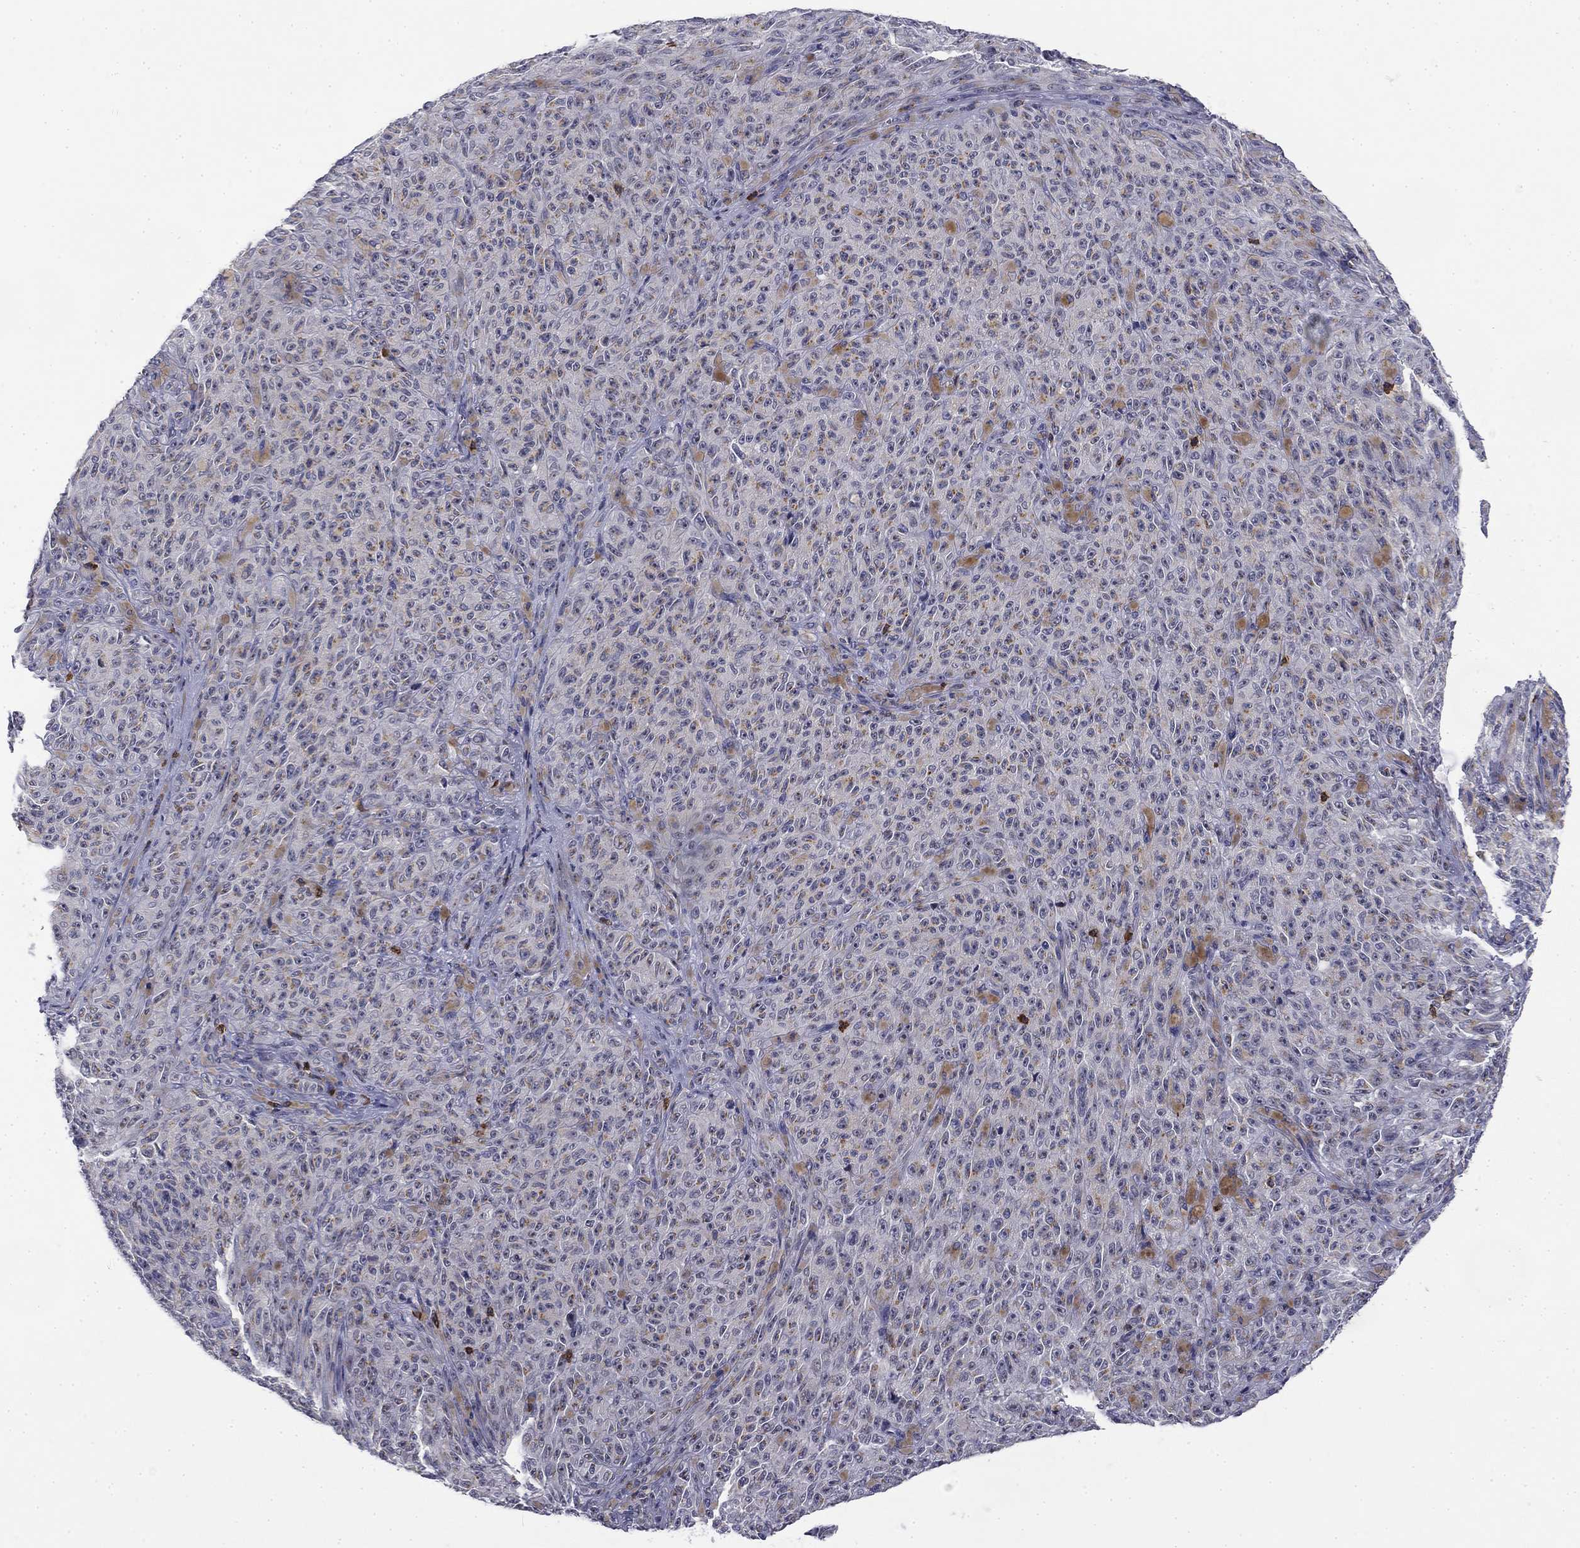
{"staining": {"intensity": "negative", "quantity": "none", "location": "none"}, "tissue": "melanoma", "cell_type": "Tumor cells", "image_type": "cancer", "snomed": [{"axis": "morphology", "description": "Malignant melanoma, NOS"}, {"axis": "topography", "description": "Skin"}], "caption": "Malignant melanoma stained for a protein using IHC shows no expression tumor cells.", "gene": "TRAT1", "patient": {"sex": "female", "age": 82}}